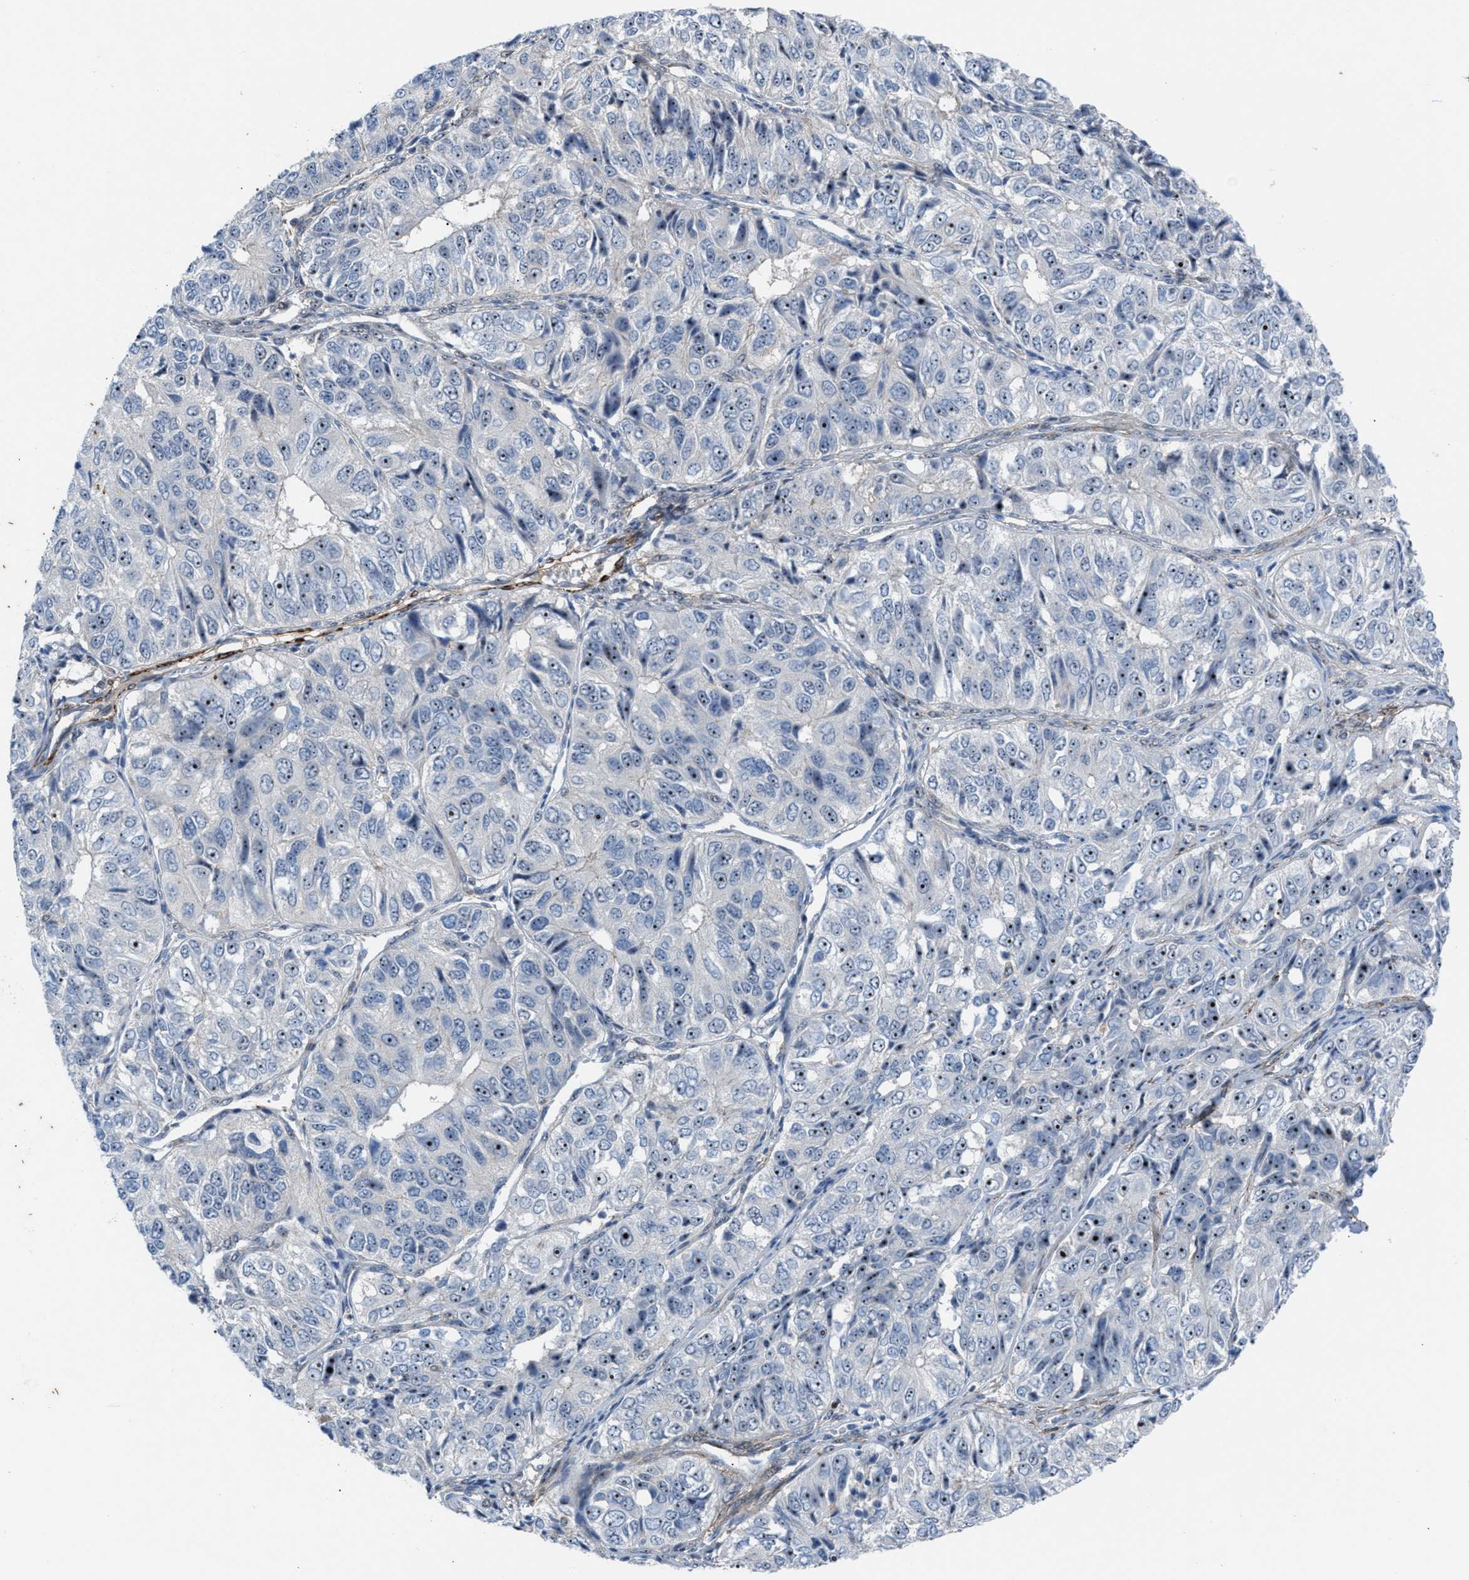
{"staining": {"intensity": "moderate", "quantity": "25%-75%", "location": "nuclear"}, "tissue": "ovarian cancer", "cell_type": "Tumor cells", "image_type": "cancer", "snomed": [{"axis": "morphology", "description": "Carcinoma, endometroid"}, {"axis": "topography", "description": "Ovary"}], "caption": "Immunohistochemical staining of human endometroid carcinoma (ovarian) shows medium levels of moderate nuclear staining in about 25%-75% of tumor cells.", "gene": "NQO2", "patient": {"sex": "female", "age": 51}}